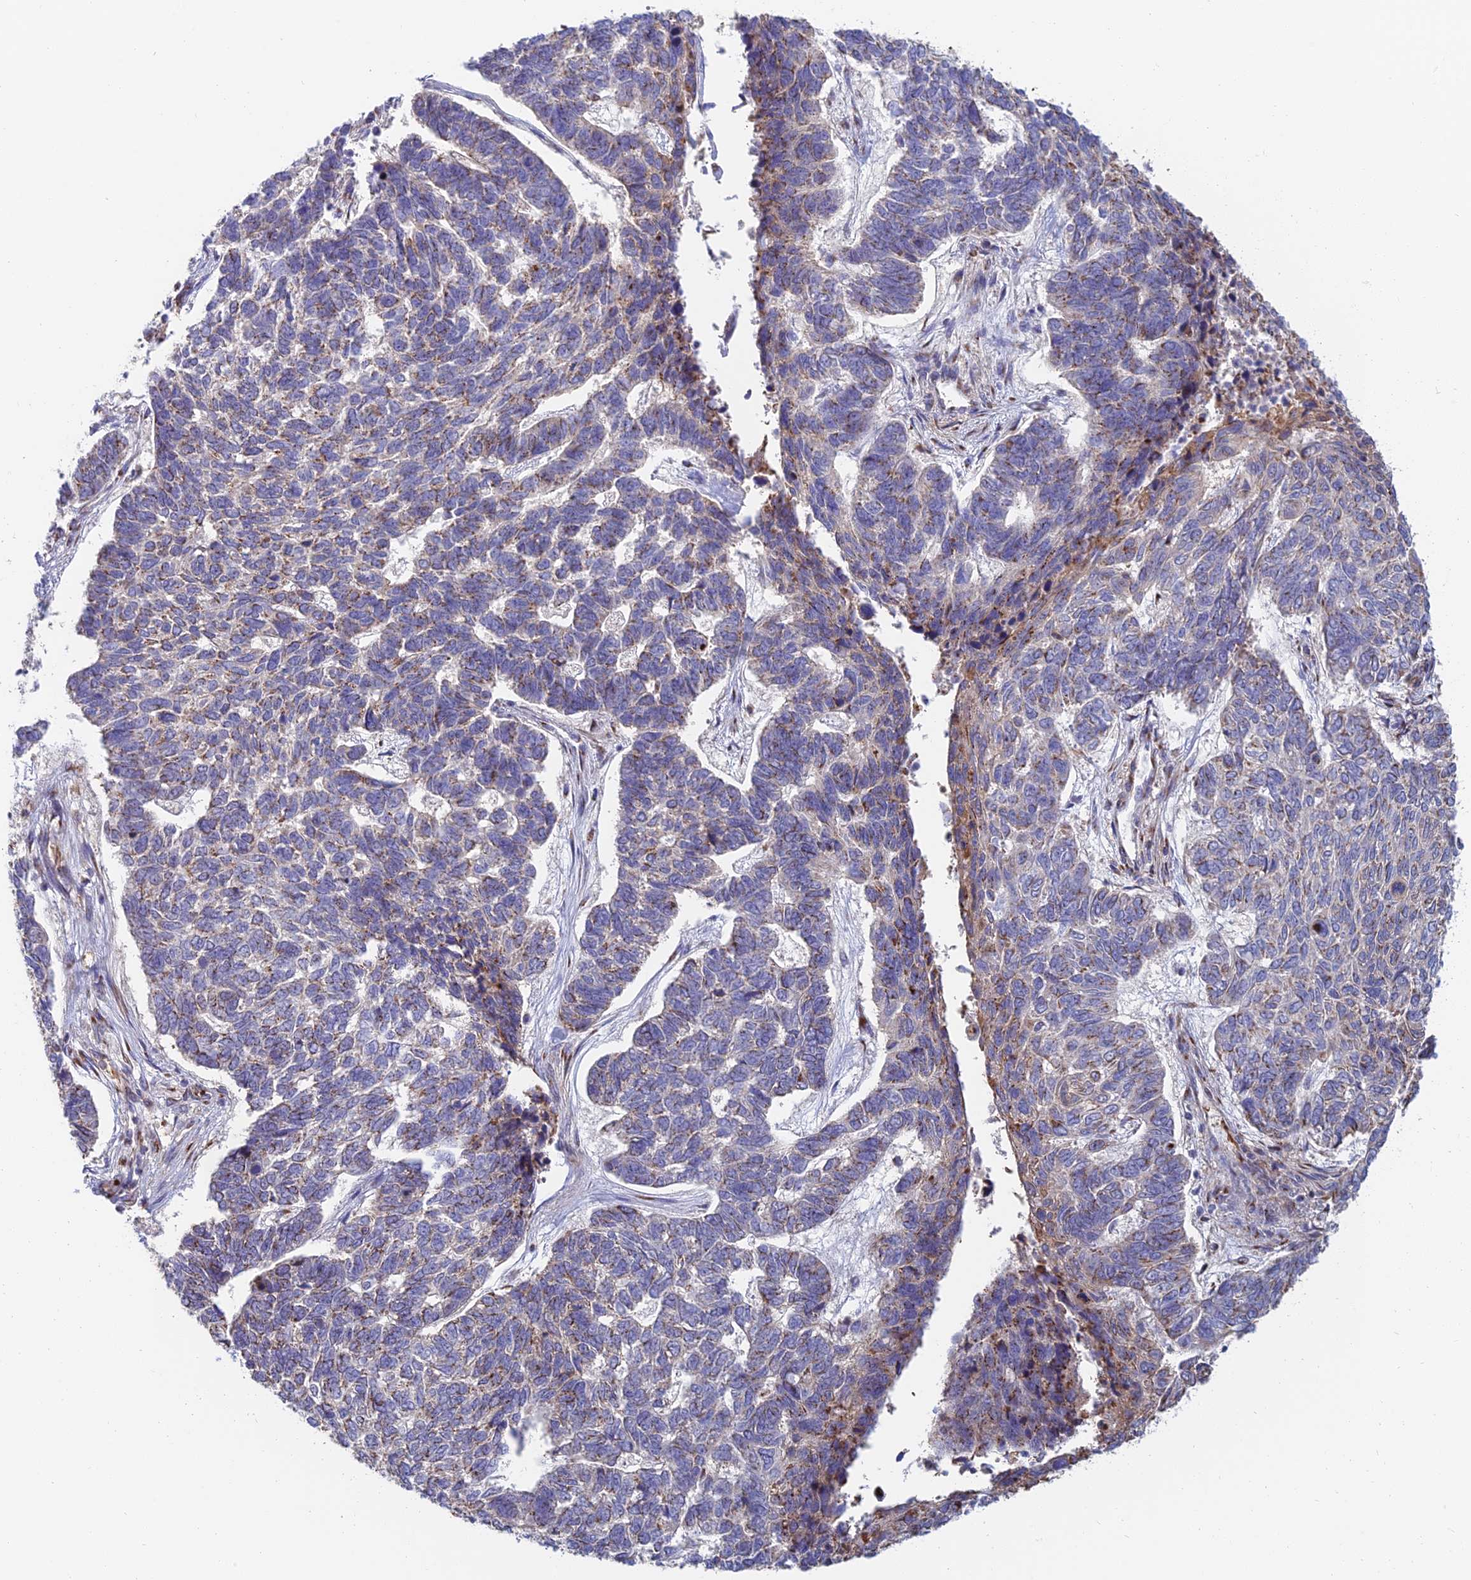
{"staining": {"intensity": "weak", "quantity": "<25%", "location": "cytoplasmic/membranous"}, "tissue": "skin cancer", "cell_type": "Tumor cells", "image_type": "cancer", "snomed": [{"axis": "morphology", "description": "Basal cell carcinoma"}, {"axis": "topography", "description": "Skin"}], "caption": "Tumor cells show no significant protein positivity in basal cell carcinoma (skin).", "gene": "HS2ST1", "patient": {"sex": "female", "age": 65}}